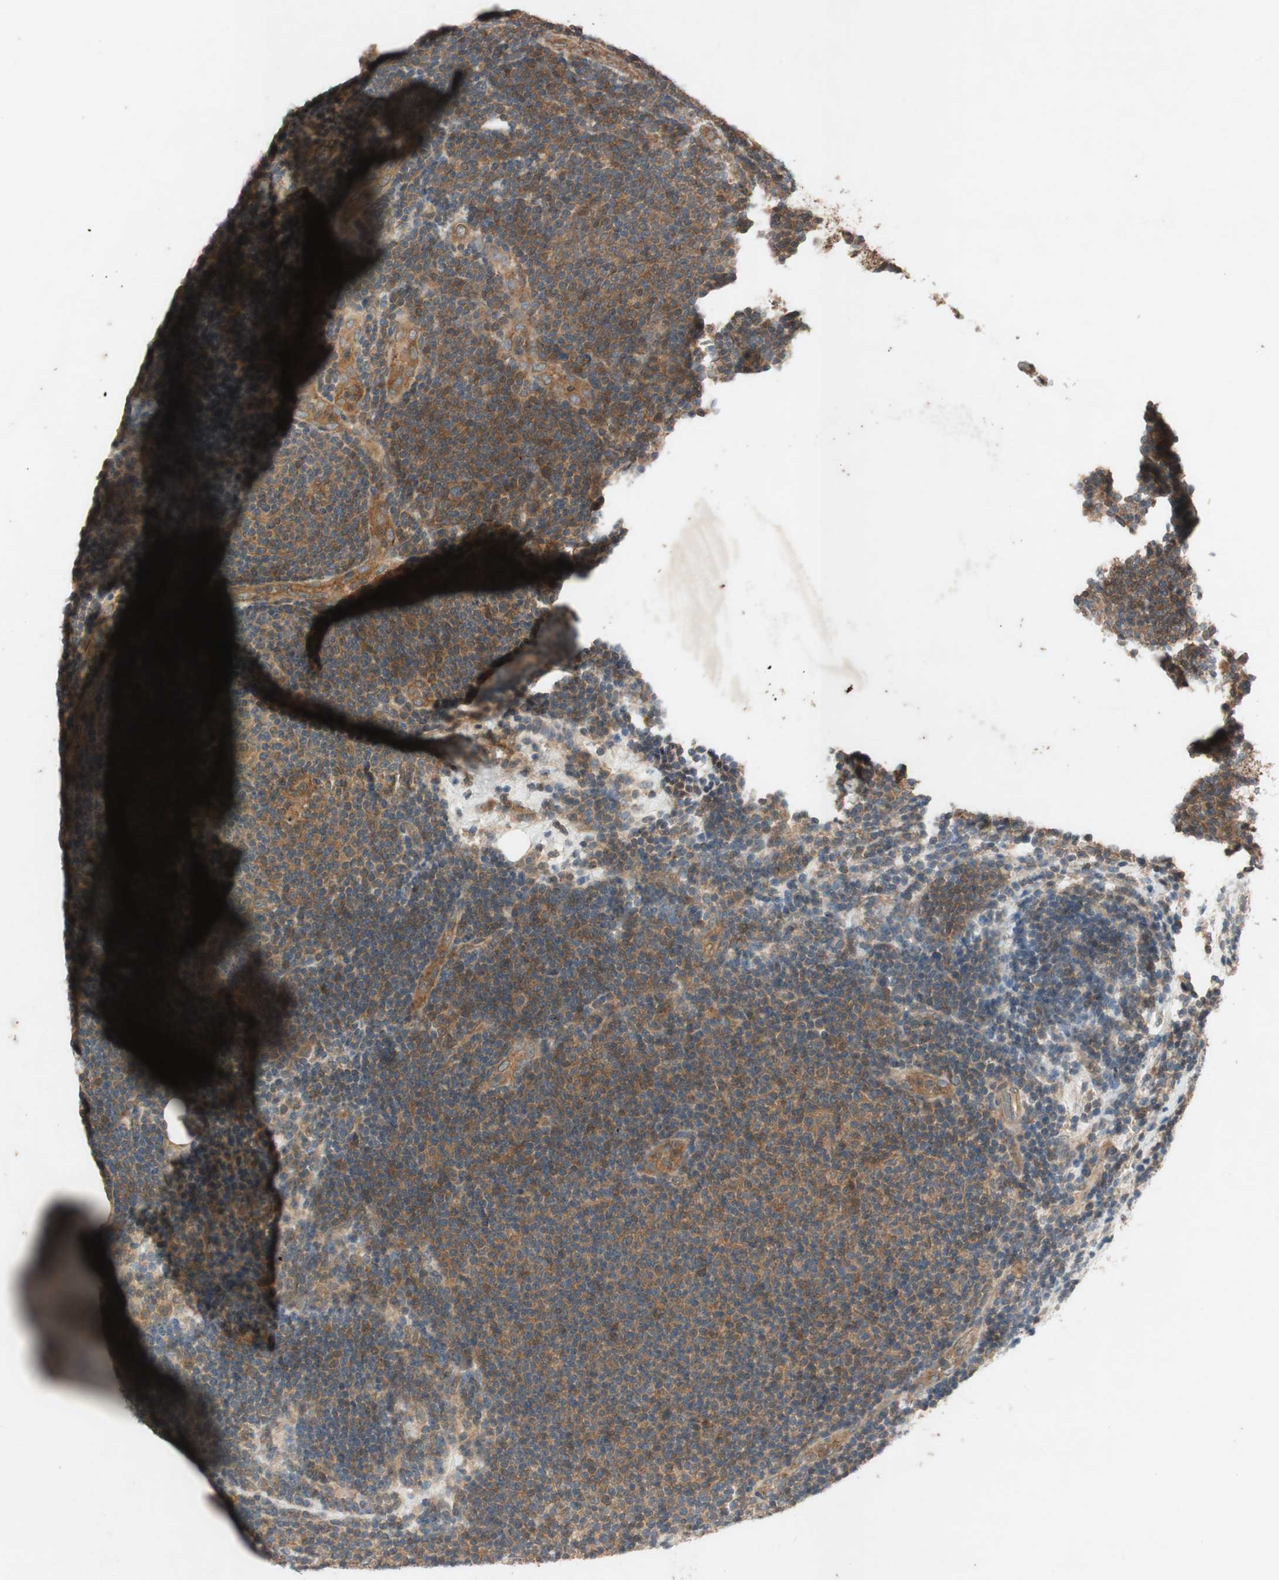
{"staining": {"intensity": "moderate", "quantity": ">75%", "location": "cytoplasmic/membranous"}, "tissue": "lymphoma", "cell_type": "Tumor cells", "image_type": "cancer", "snomed": [{"axis": "morphology", "description": "Malignant lymphoma, non-Hodgkin's type, Low grade"}, {"axis": "topography", "description": "Lymph node"}], "caption": "This histopathology image exhibits IHC staining of human lymphoma, with medium moderate cytoplasmic/membranous staining in about >75% of tumor cells.", "gene": "EPHA8", "patient": {"sex": "male", "age": 83}}